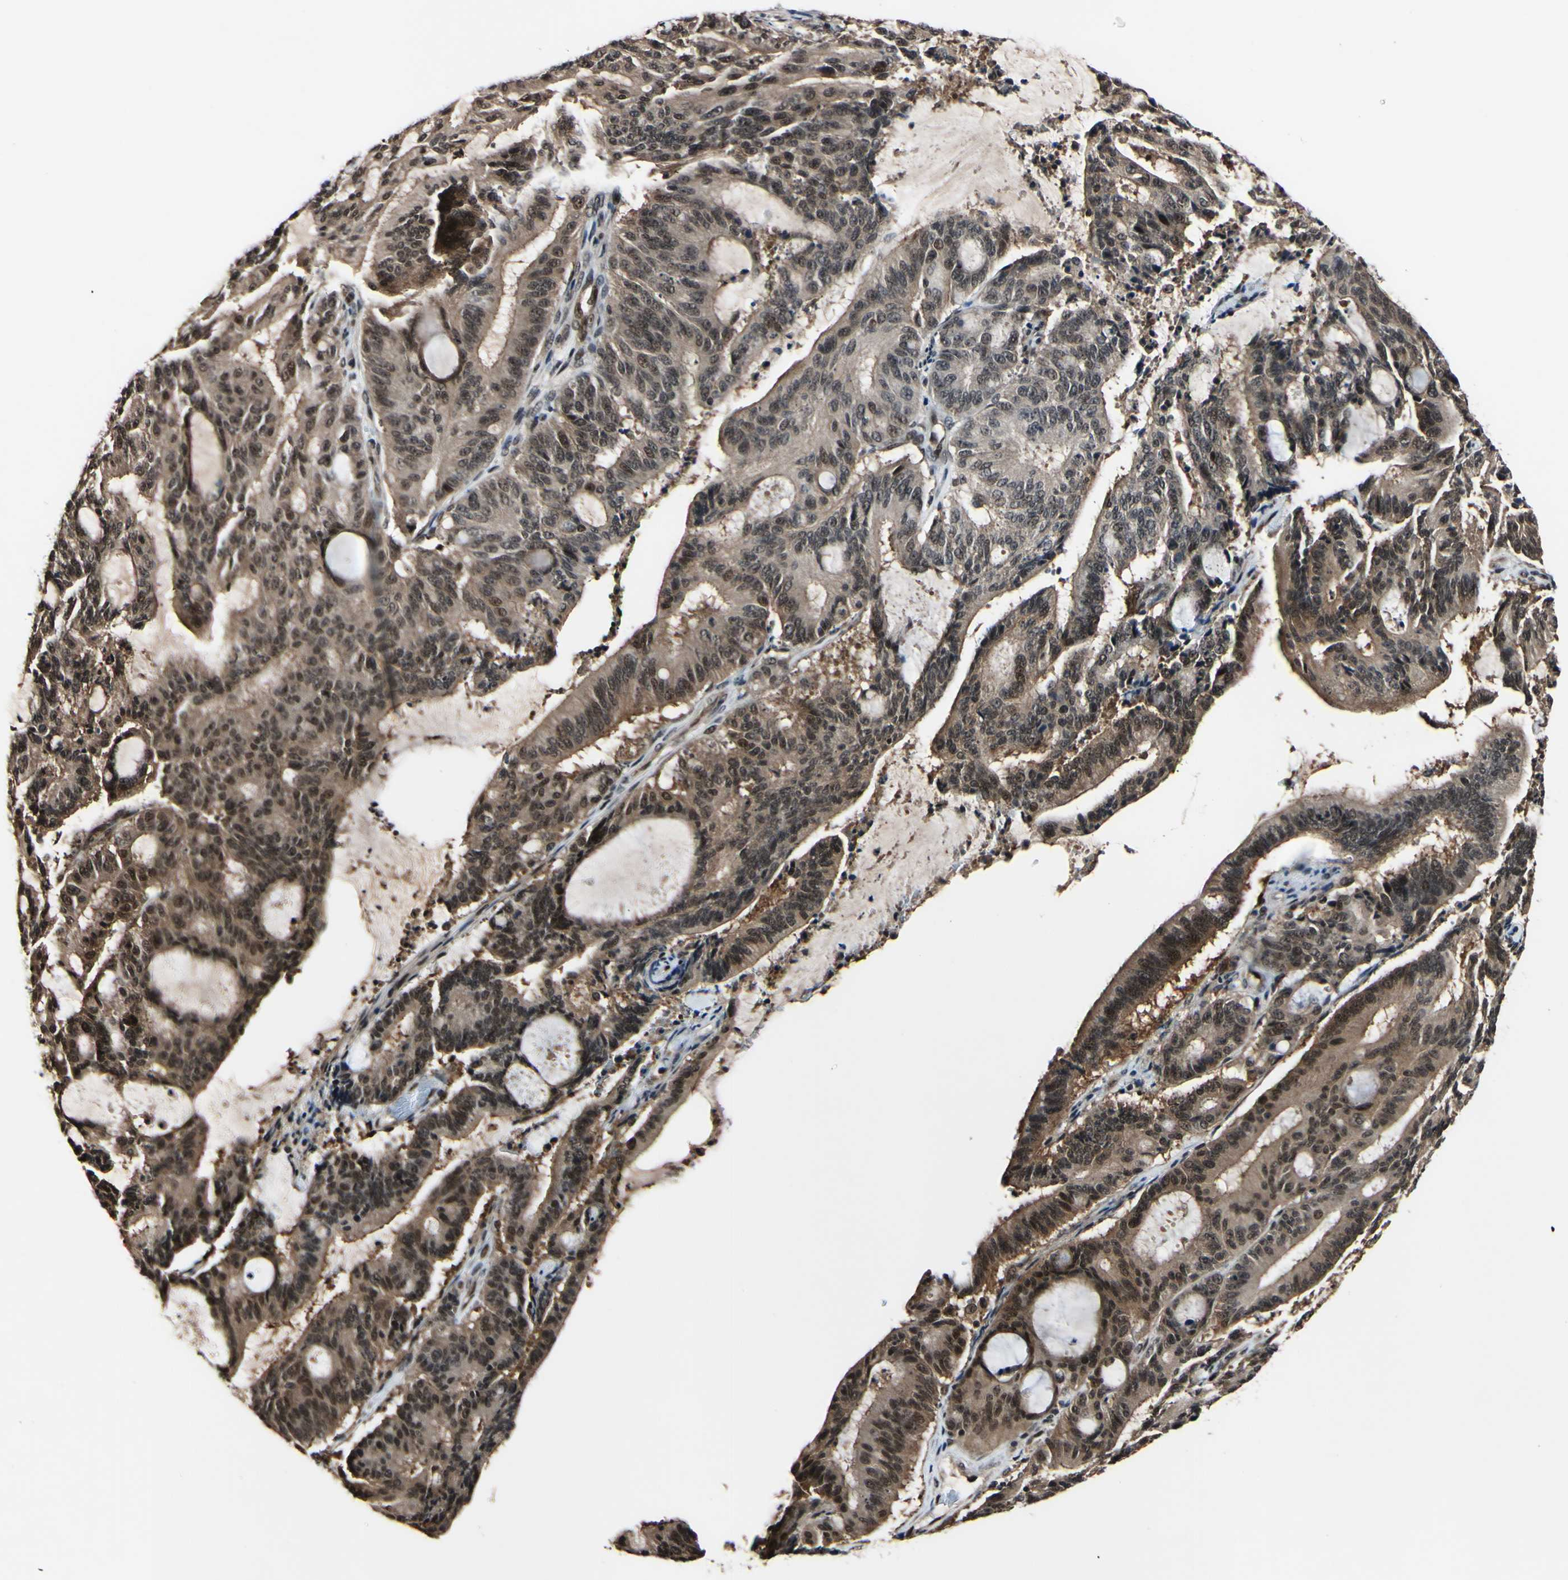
{"staining": {"intensity": "weak", "quantity": ">75%", "location": "cytoplasmic/membranous,nuclear"}, "tissue": "liver cancer", "cell_type": "Tumor cells", "image_type": "cancer", "snomed": [{"axis": "morphology", "description": "Cholangiocarcinoma"}, {"axis": "topography", "description": "Liver"}], "caption": "Liver cholangiocarcinoma stained with DAB (3,3'-diaminobenzidine) immunohistochemistry (IHC) exhibits low levels of weak cytoplasmic/membranous and nuclear positivity in about >75% of tumor cells.", "gene": "PSMD10", "patient": {"sex": "female", "age": 73}}